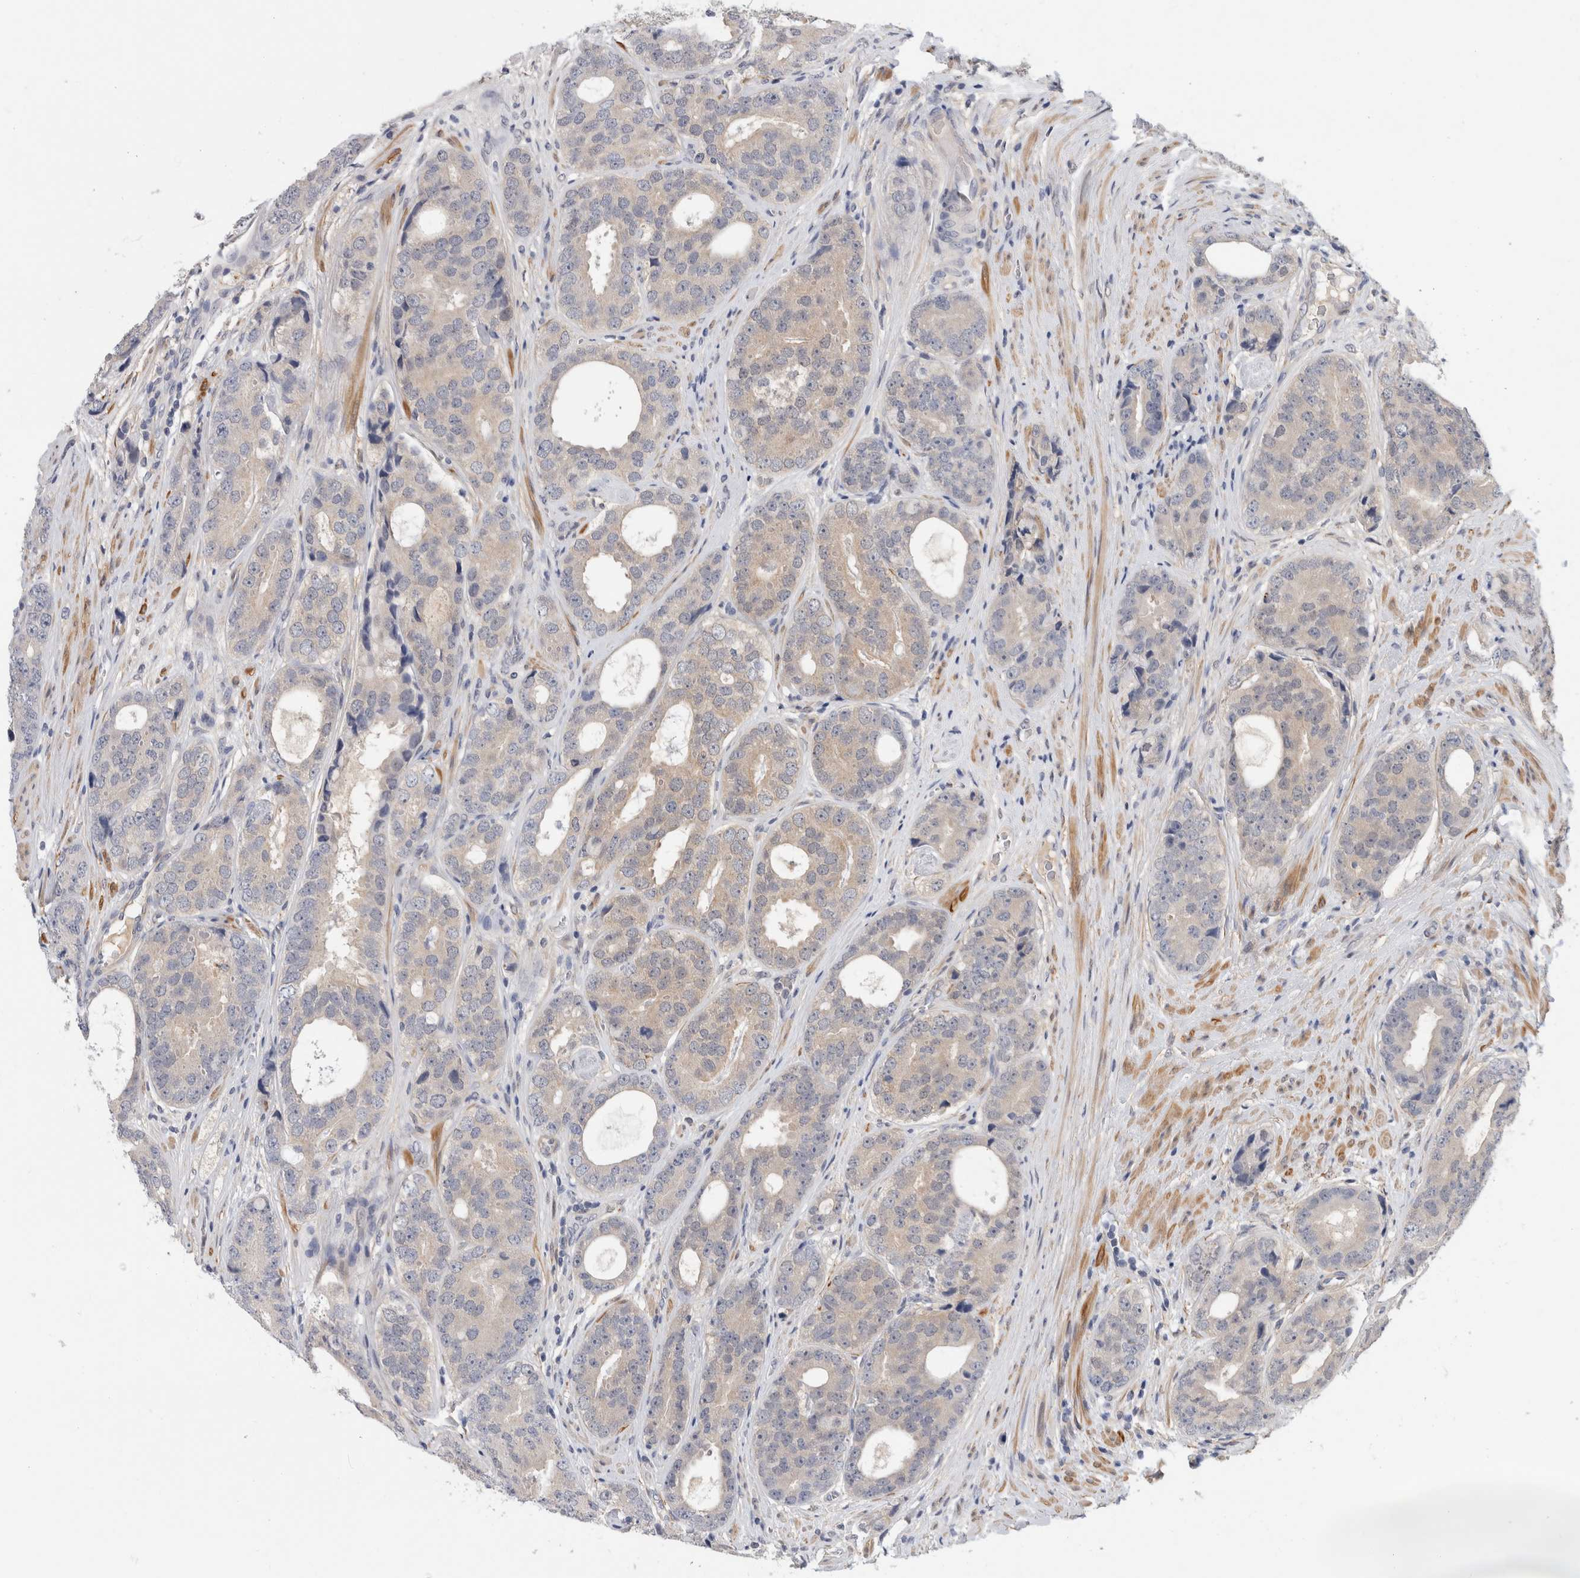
{"staining": {"intensity": "negative", "quantity": "none", "location": "none"}, "tissue": "prostate cancer", "cell_type": "Tumor cells", "image_type": "cancer", "snomed": [{"axis": "morphology", "description": "Adenocarcinoma, High grade"}, {"axis": "topography", "description": "Prostate"}], "caption": "This is an IHC histopathology image of prostate cancer (high-grade adenocarcinoma). There is no expression in tumor cells.", "gene": "PGM1", "patient": {"sex": "male", "age": 56}}